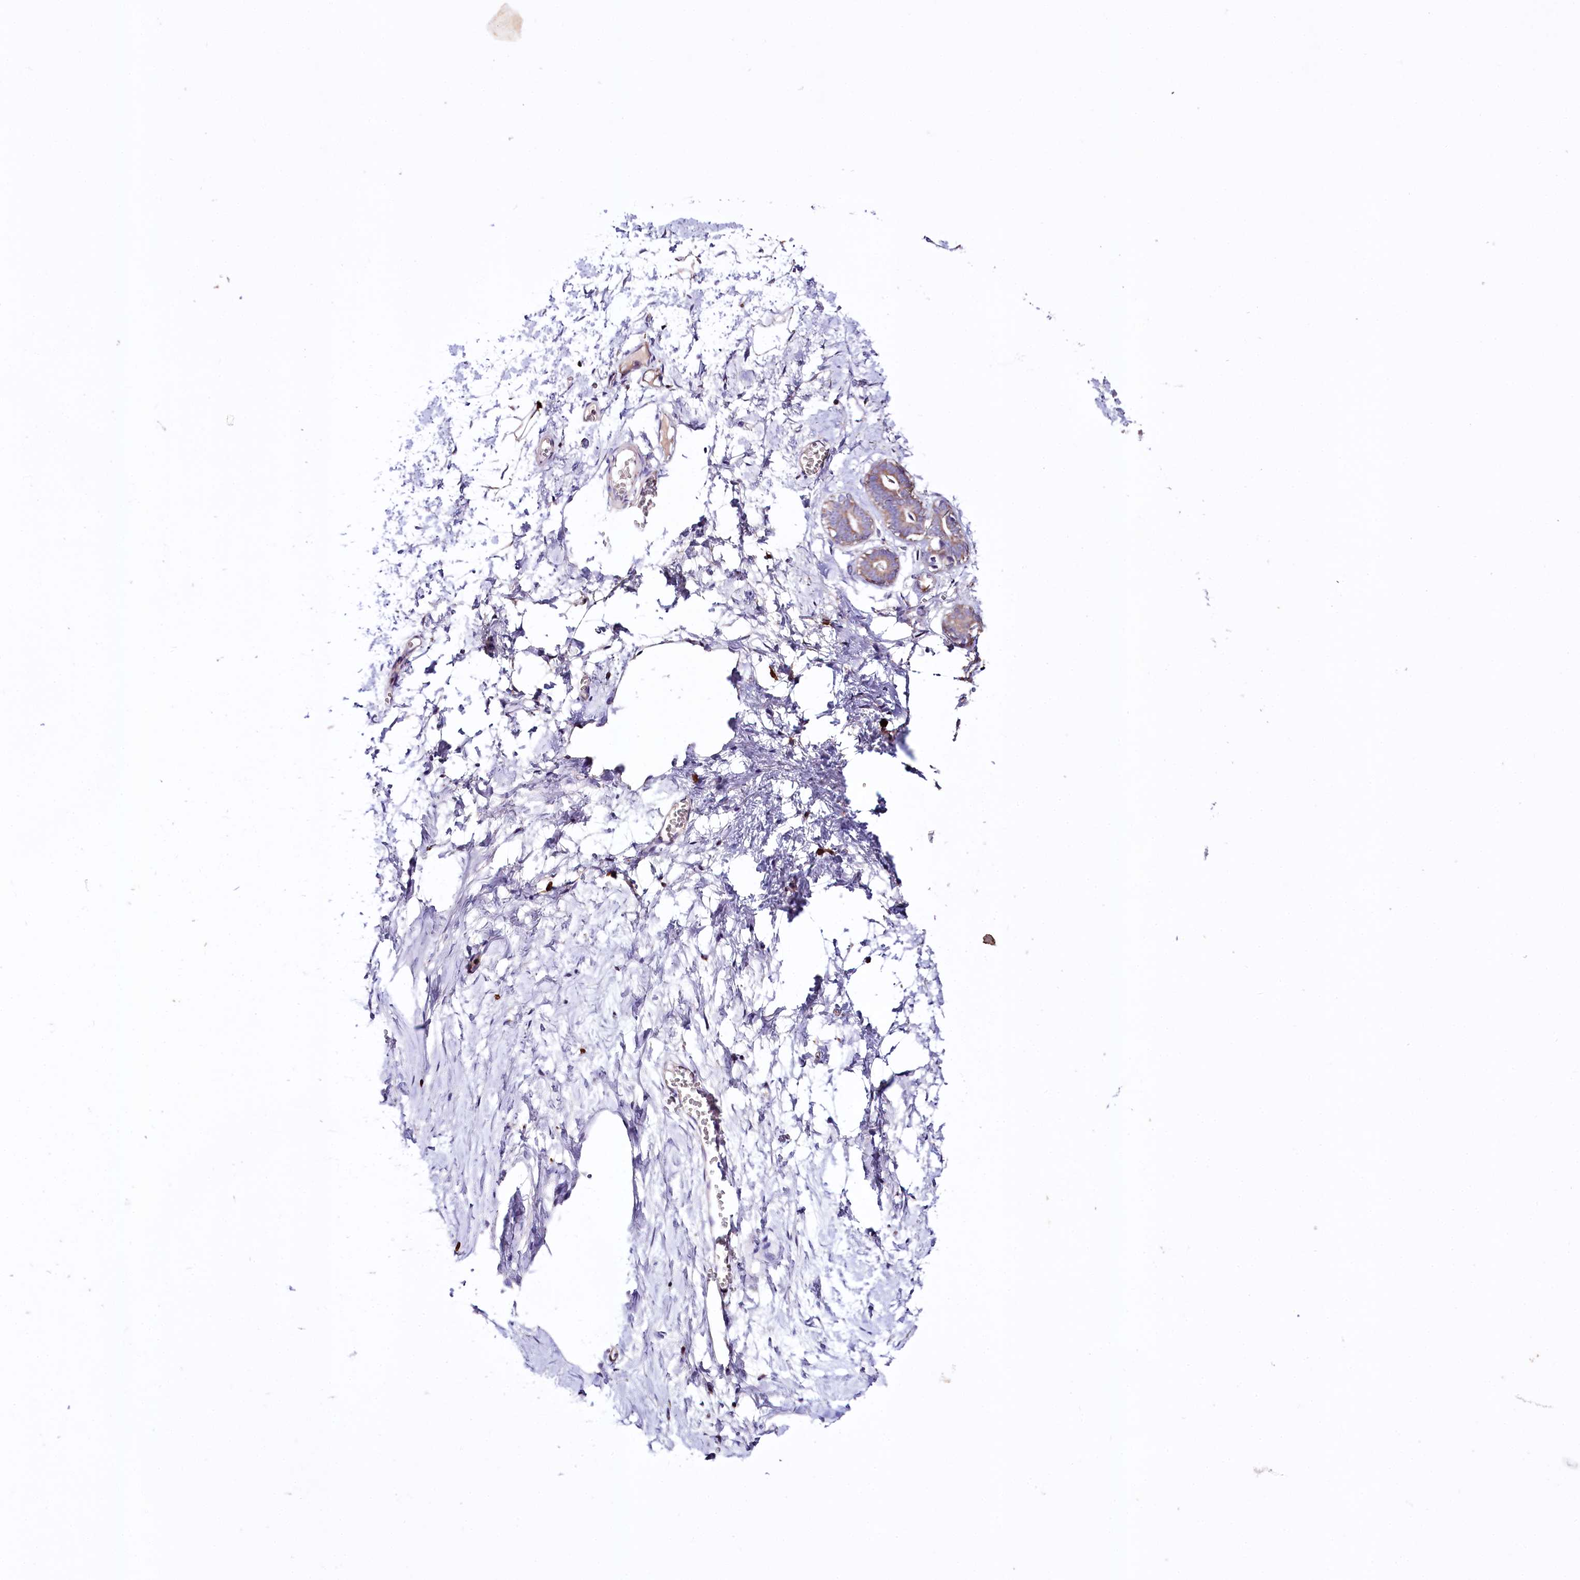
{"staining": {"intensity": "negative", "quantity": "none", "location": "none"}, "tissue": "breast", "cell_type": "Adipocytes", "image_type": "normal", "snomed": [{"axis": "morphology", "description": "Normal tissue, NOS"}, {"axis": "topography", "description": "Breast"}], "caption": "The IHC histopathology image has no significant staining in adipocytes of breast.", "gene": "ZNF45", "patient": {"sex": "female", "age": 27}}